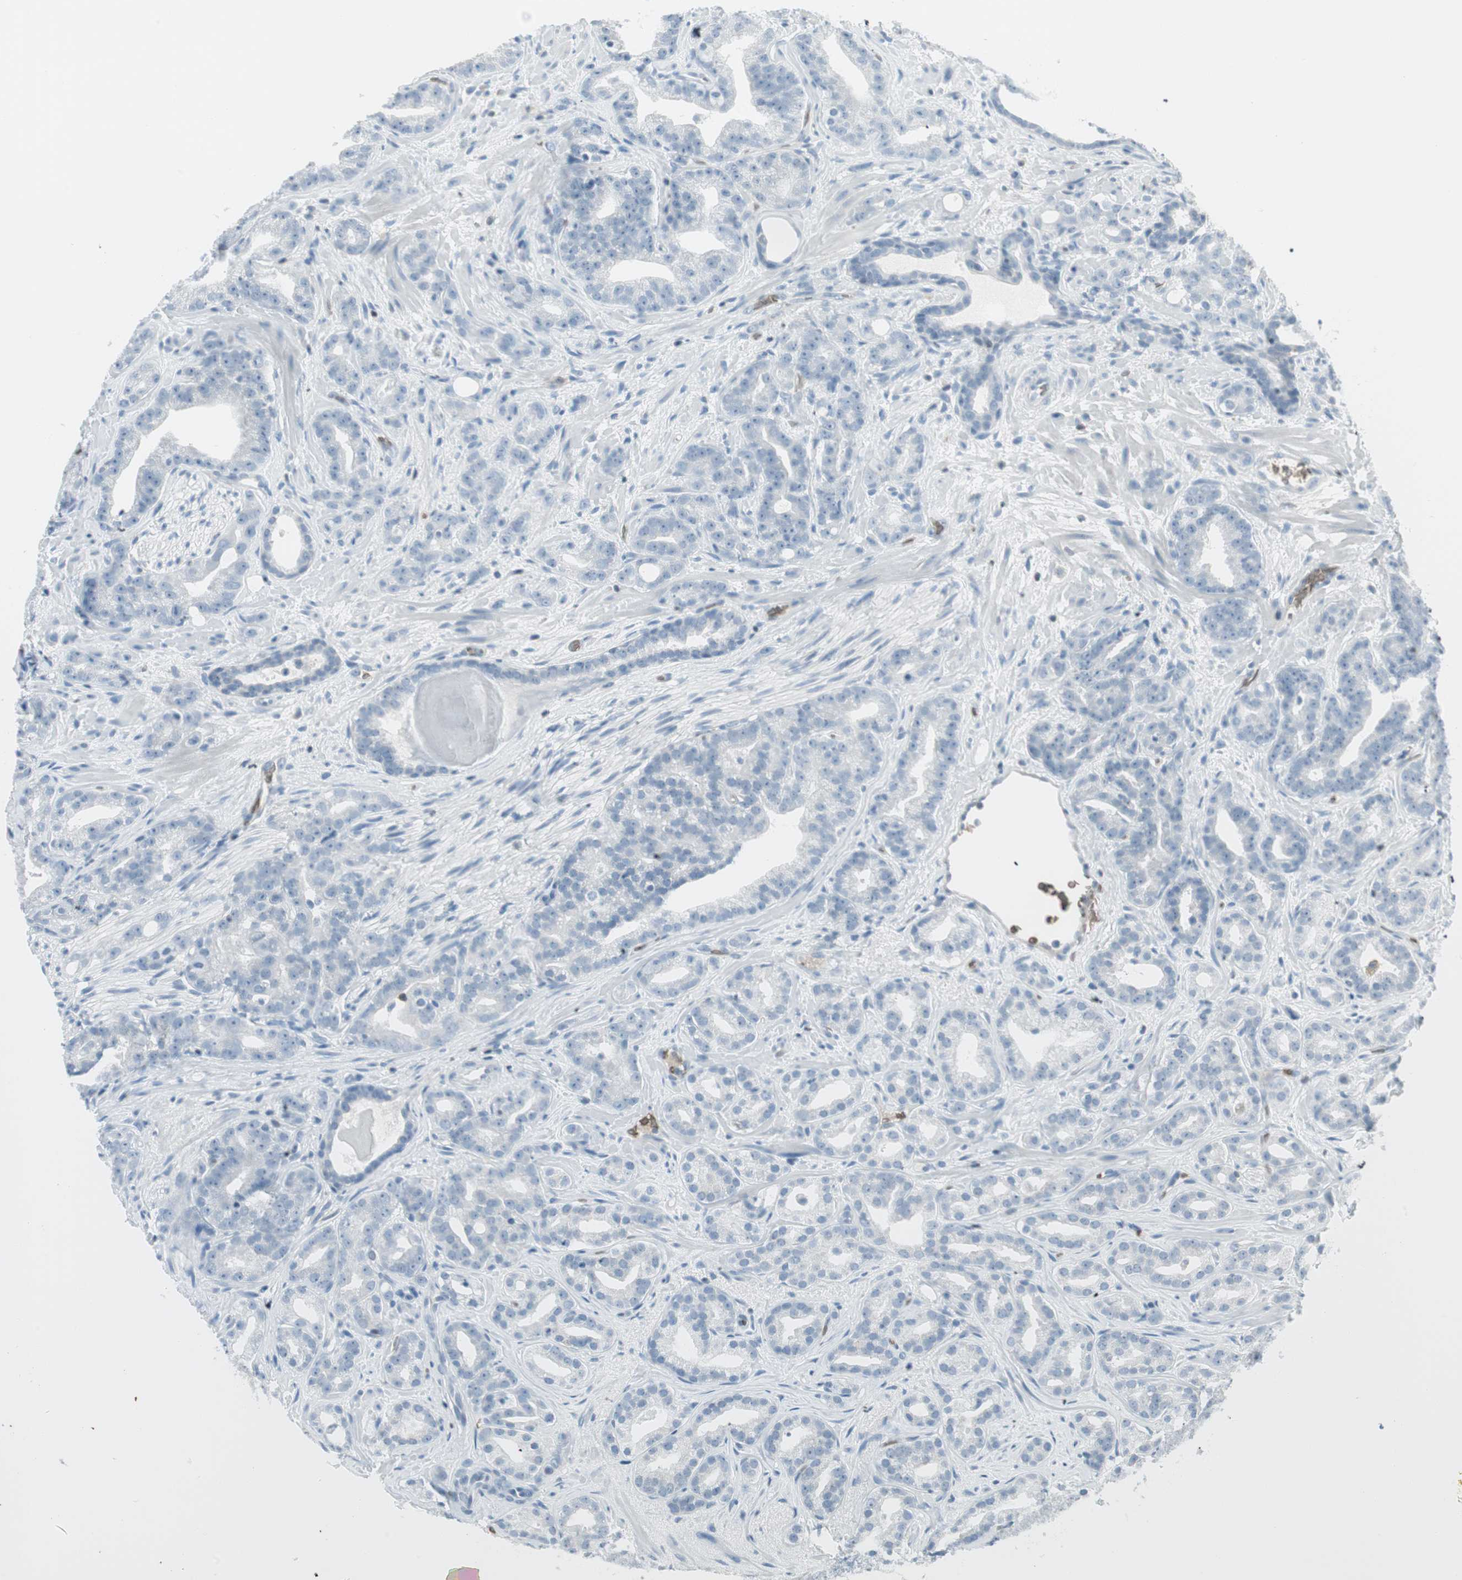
{"staining": {"intensity": "negative", "quantity": "none", "location": "none"}, "tissue": "prostate cancer", "cell_type": "Tumor cells", "image_type": "cancer", "snomed": [{"axis": "morphology", "description": "Adenocarcinoma, Low grade"}, {"axis": "topography", "description": "Prostate"}], "caption": "The IHC histopathology image has no significant expression in tumor cells of prostate cancer tissue.", "gene": "MAP4K1", "patient": {"sex": "male", "age": 63}}